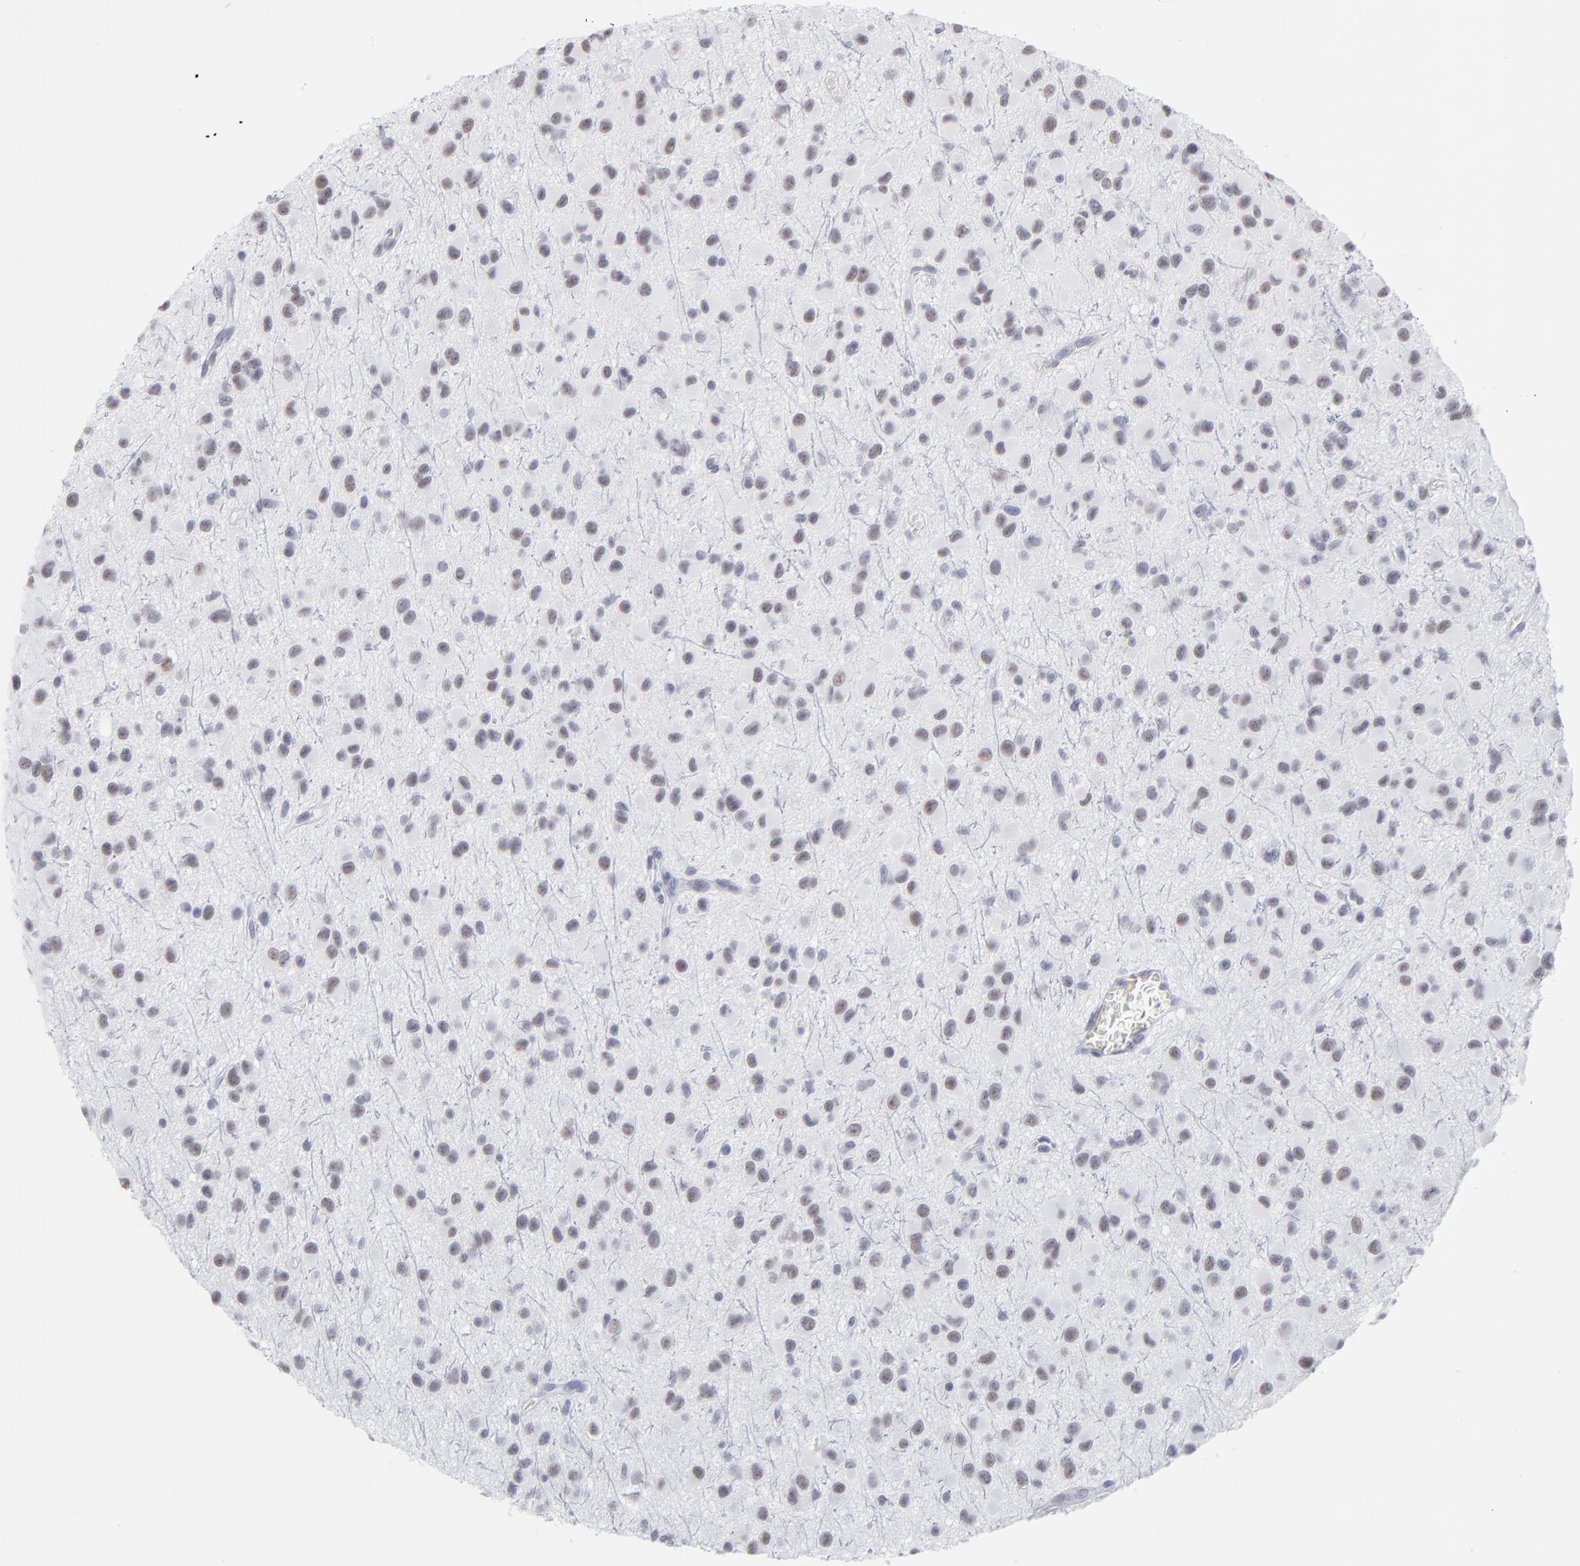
{"staining": {"intensity": "moderate", "quantity": "25%-75%", "location": "nuclear"}, "tissue": "glioma", "cell_type": "Tumor cells", "image_type": "cancer", "snomed": [{"axis": "morphology", "description": "Glioma, malignant, Low grade"}, {"axis": "topography", "description": "Brain"}], "caption": "This is an image of immunohistochemistry staining of glioma, which shows moderate positivity in the nuclear of tumor cells.", "gene": "SNRPB", "patient": {"sex": "male", "age": 42}}